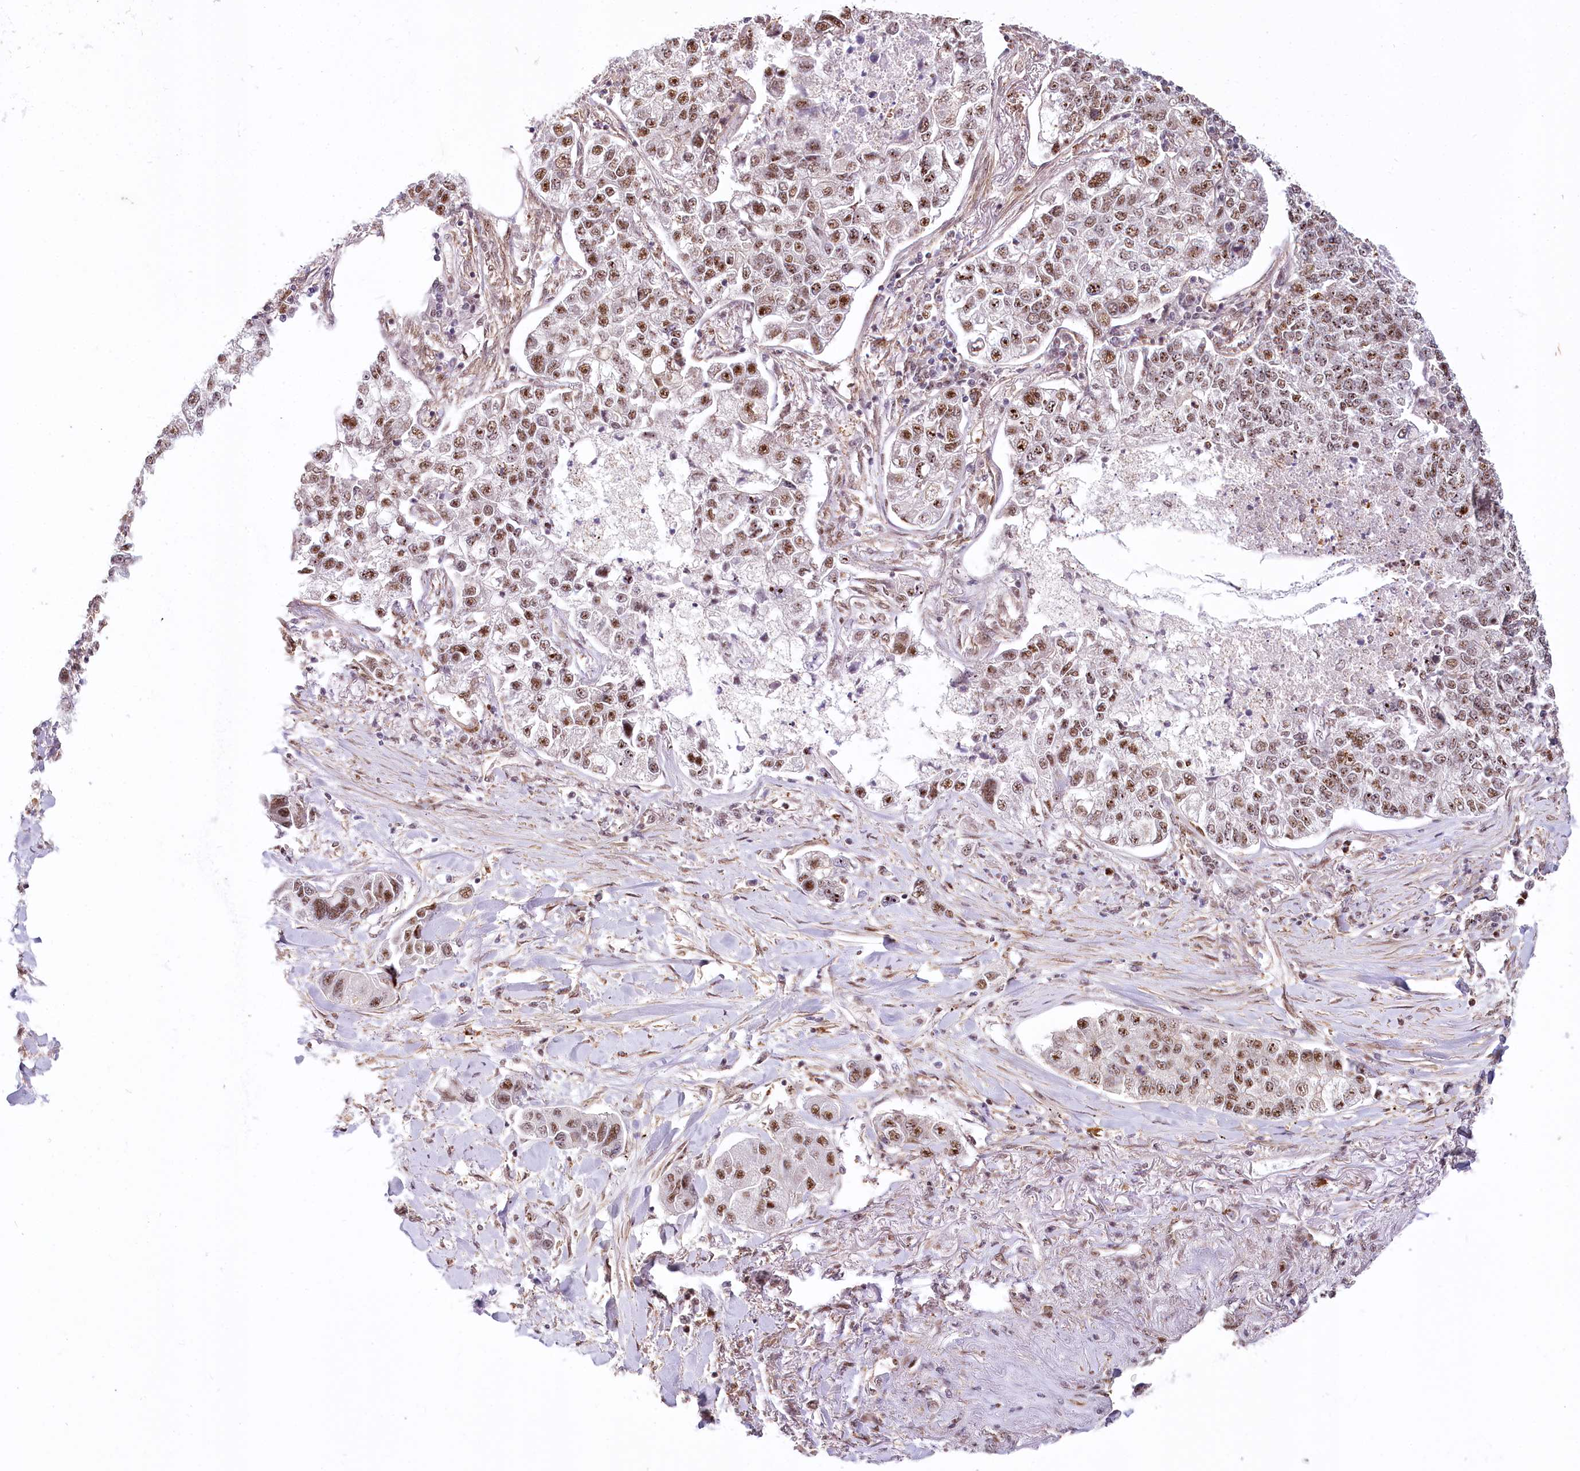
{"staining": {"intensity": "moderate", "quantity": ">75%", "location": "nuclear"}, "tissue": "lung cancer", "cell_type": "Tumor cells", "image_type": "cancer", "snomed": [{"axis": "morphology", "description": "Adenocarcinoma, NOS"}, {"axis": "topography", "description": "Lung"}], "caption": "Tumor cells reveal moderate nuclear expression in approximately >75% of cells in lung cancer (adenocarcinoma).", "gene": "TUBGCP2", "patient": {"sex": "male", "age": 49}}